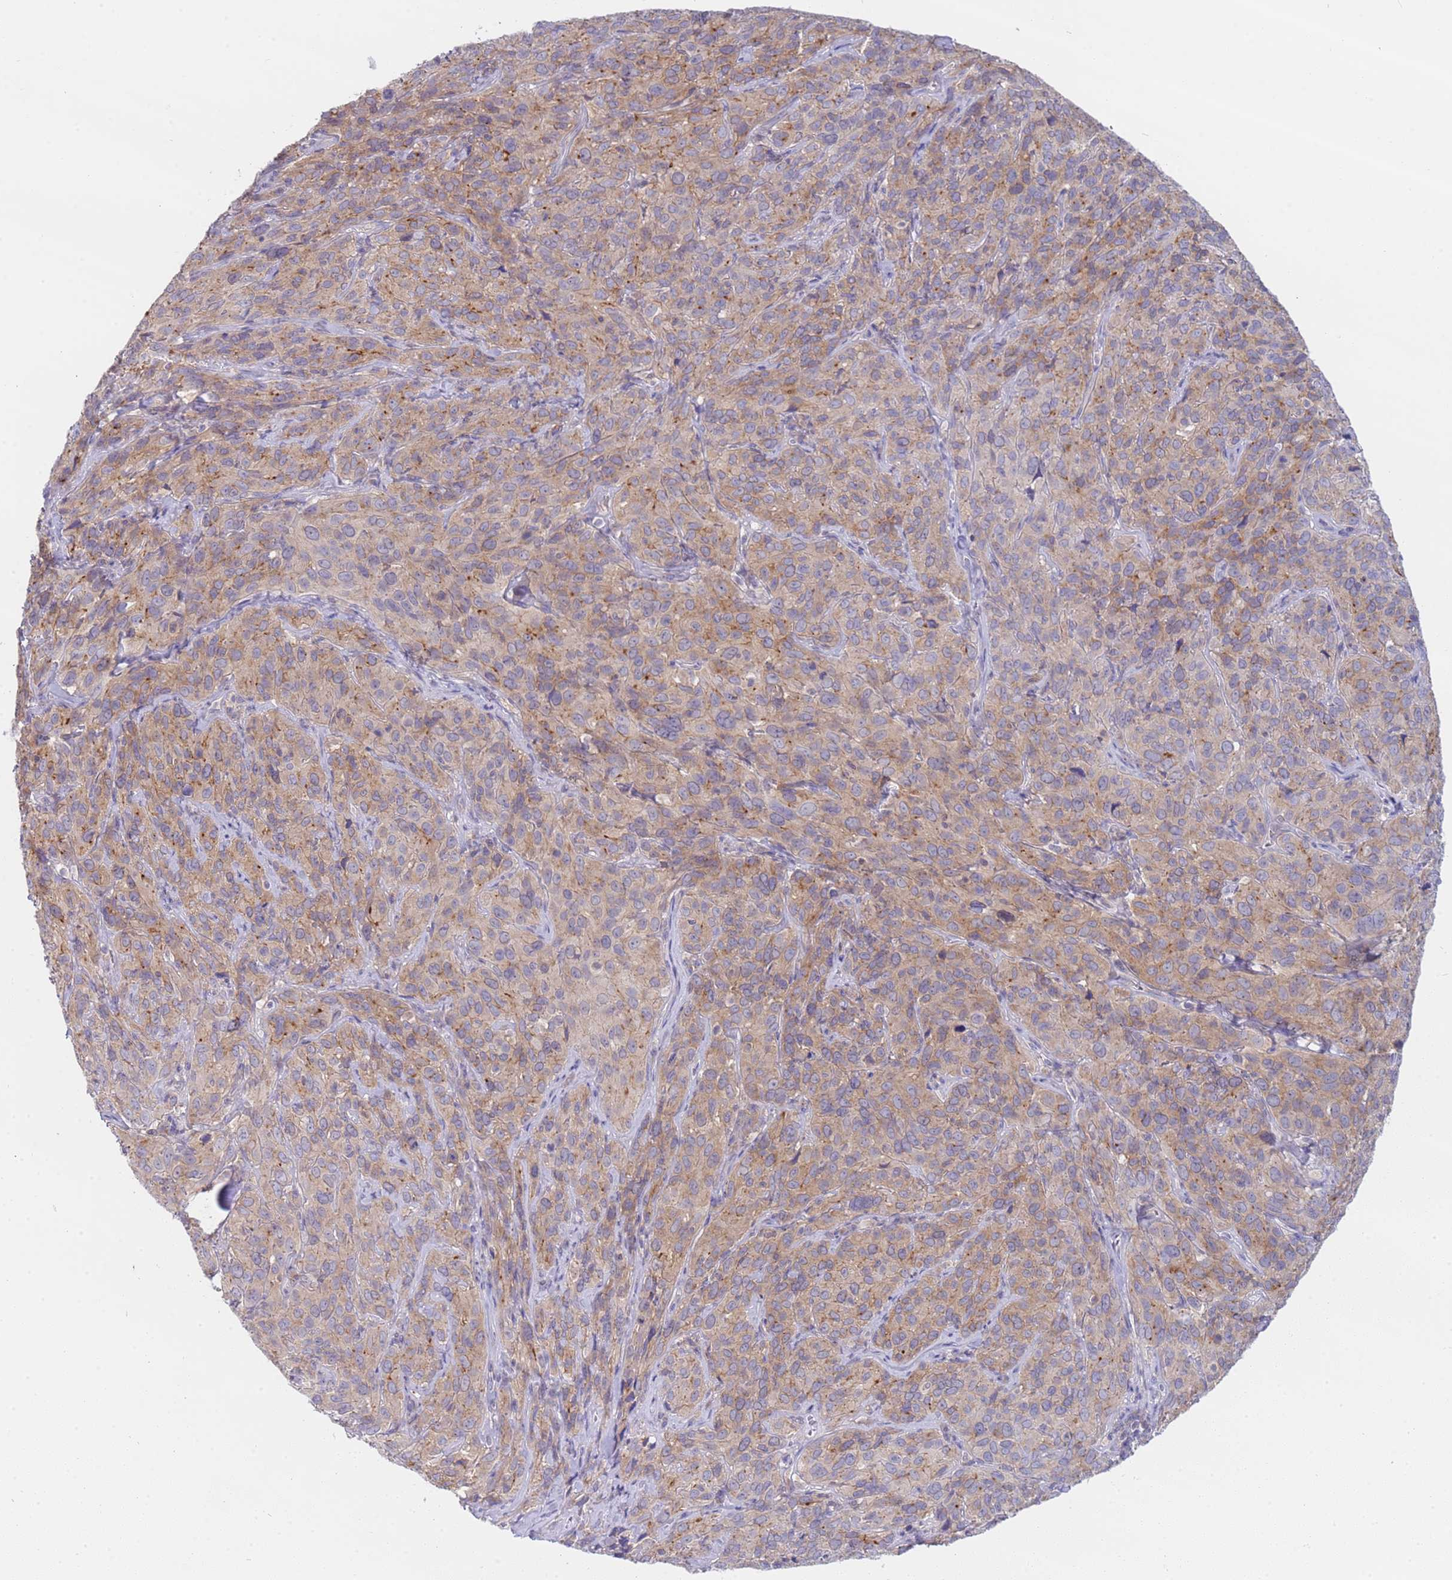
{"staining": {"intensity": "weak", "quantity": ">75%", "location": "cytoplasmic/membranous"}, "tissue": "cervical cancer", "cell_type": "Tumor cells", "image_type": "cancer", "snomed": [{"axis": "morphology", "description": "Squamous cell carcinoma, NOS"}, {"axis": "topography", "description": "Cervix"}], "caption": "Immunohistochemical staining of human squamous cell carcinoma (cervical) demonstrates low levels of weak cytoplasmic/membranous expression in approximately >75% of tumor cells.", "gene": "CAPN7", "patient": {"sex": "female", "age": 51}}